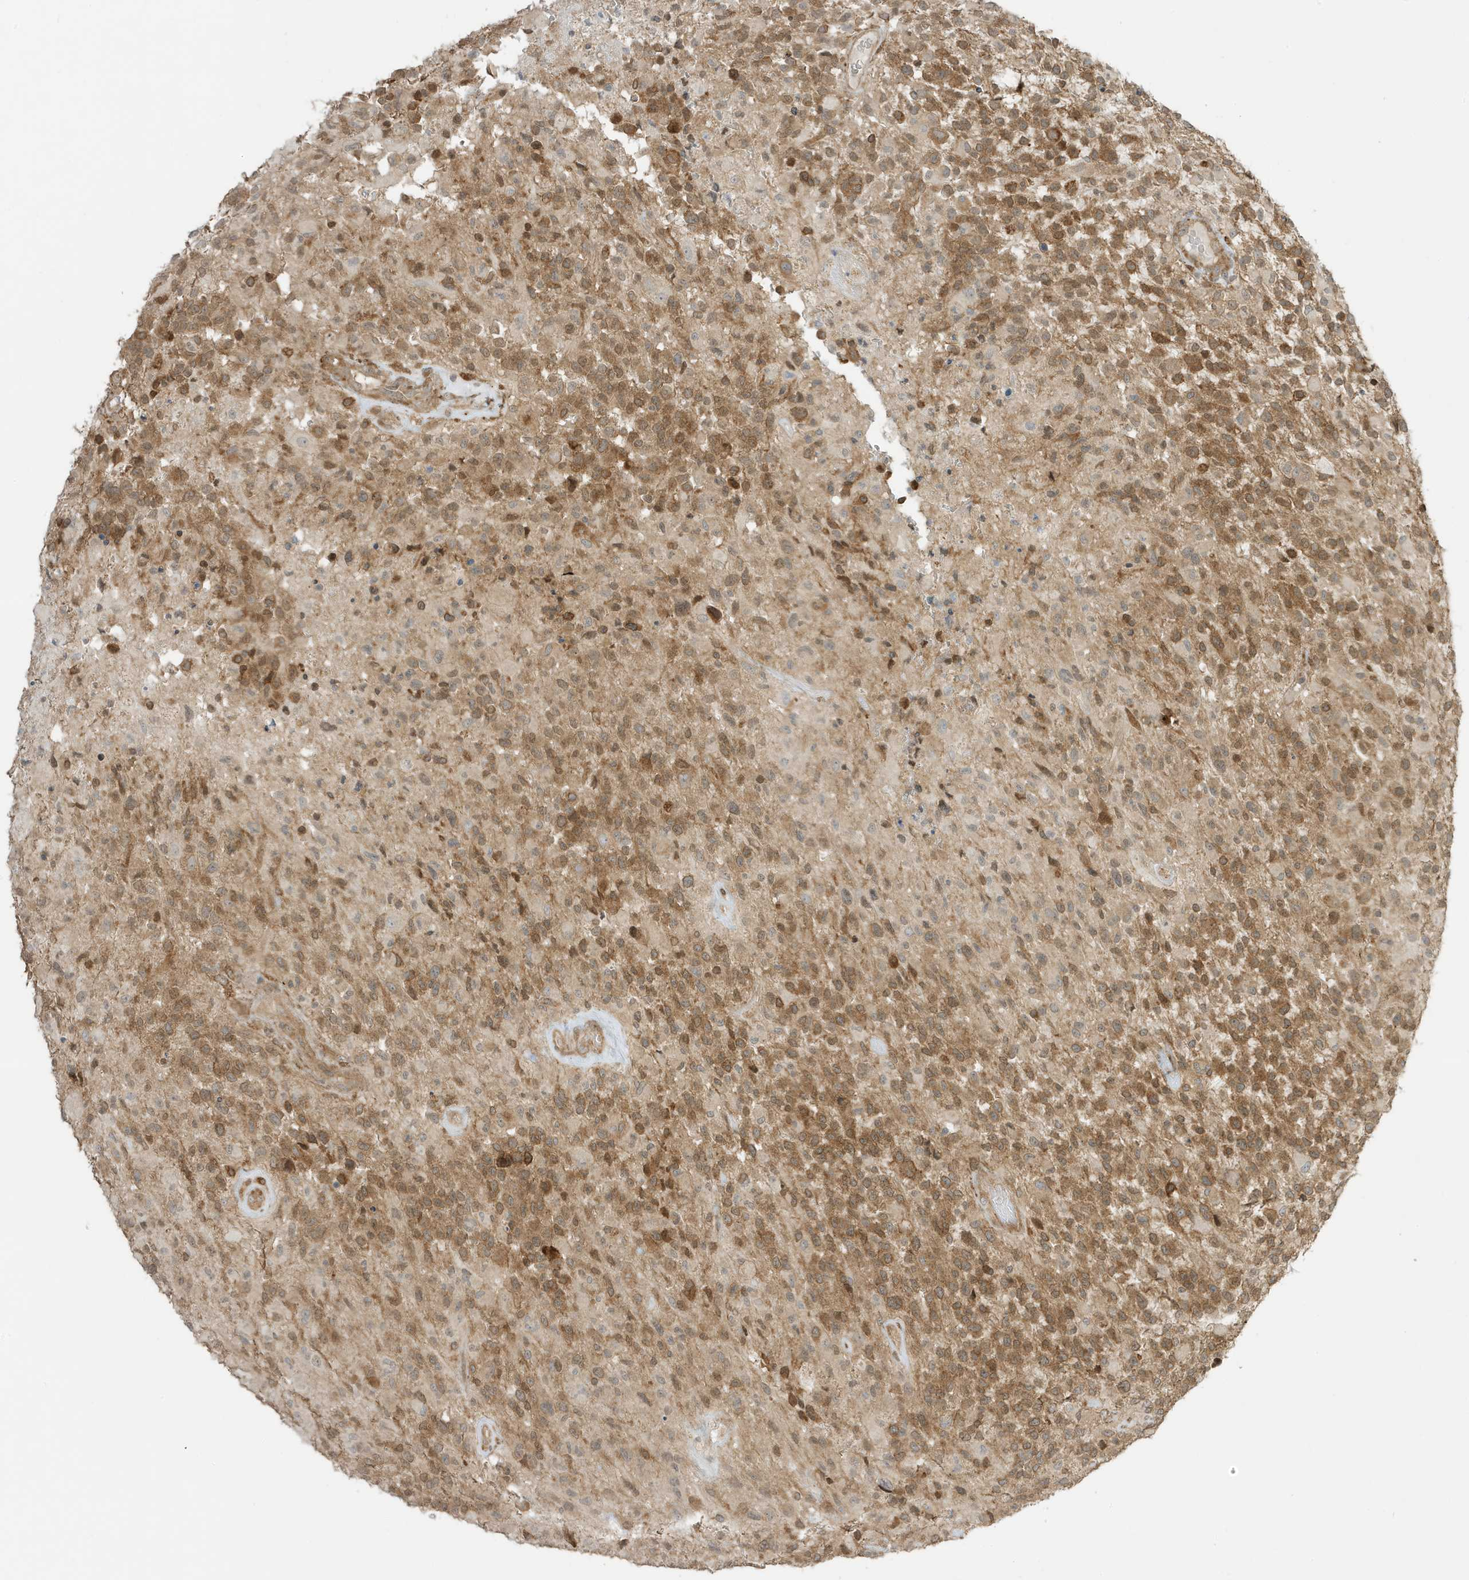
{"staining": {"intensity": "moderate", "quantity": ">75%", "location": "cytoplasmic/membranous"}, "tissue": "glioma", "cell_type": "Tumor cells", "image_type": "cancer", "snomed": [{"axis": "morphology", "description": "Glioma, malignant, High grade"}, {"axis": "morphology", "description": "Glioblastoma, NOS"}, {"axis": "topography", "description": "Brain"}], "caption": "Moderate cytoplasmic/membranous expression is identified in approximately >75% of tumor cells in glioblastoma. Nuclei are stained in blue.", "gene": "SCARF2", "patient": {"sex": "male", "age": 60}}